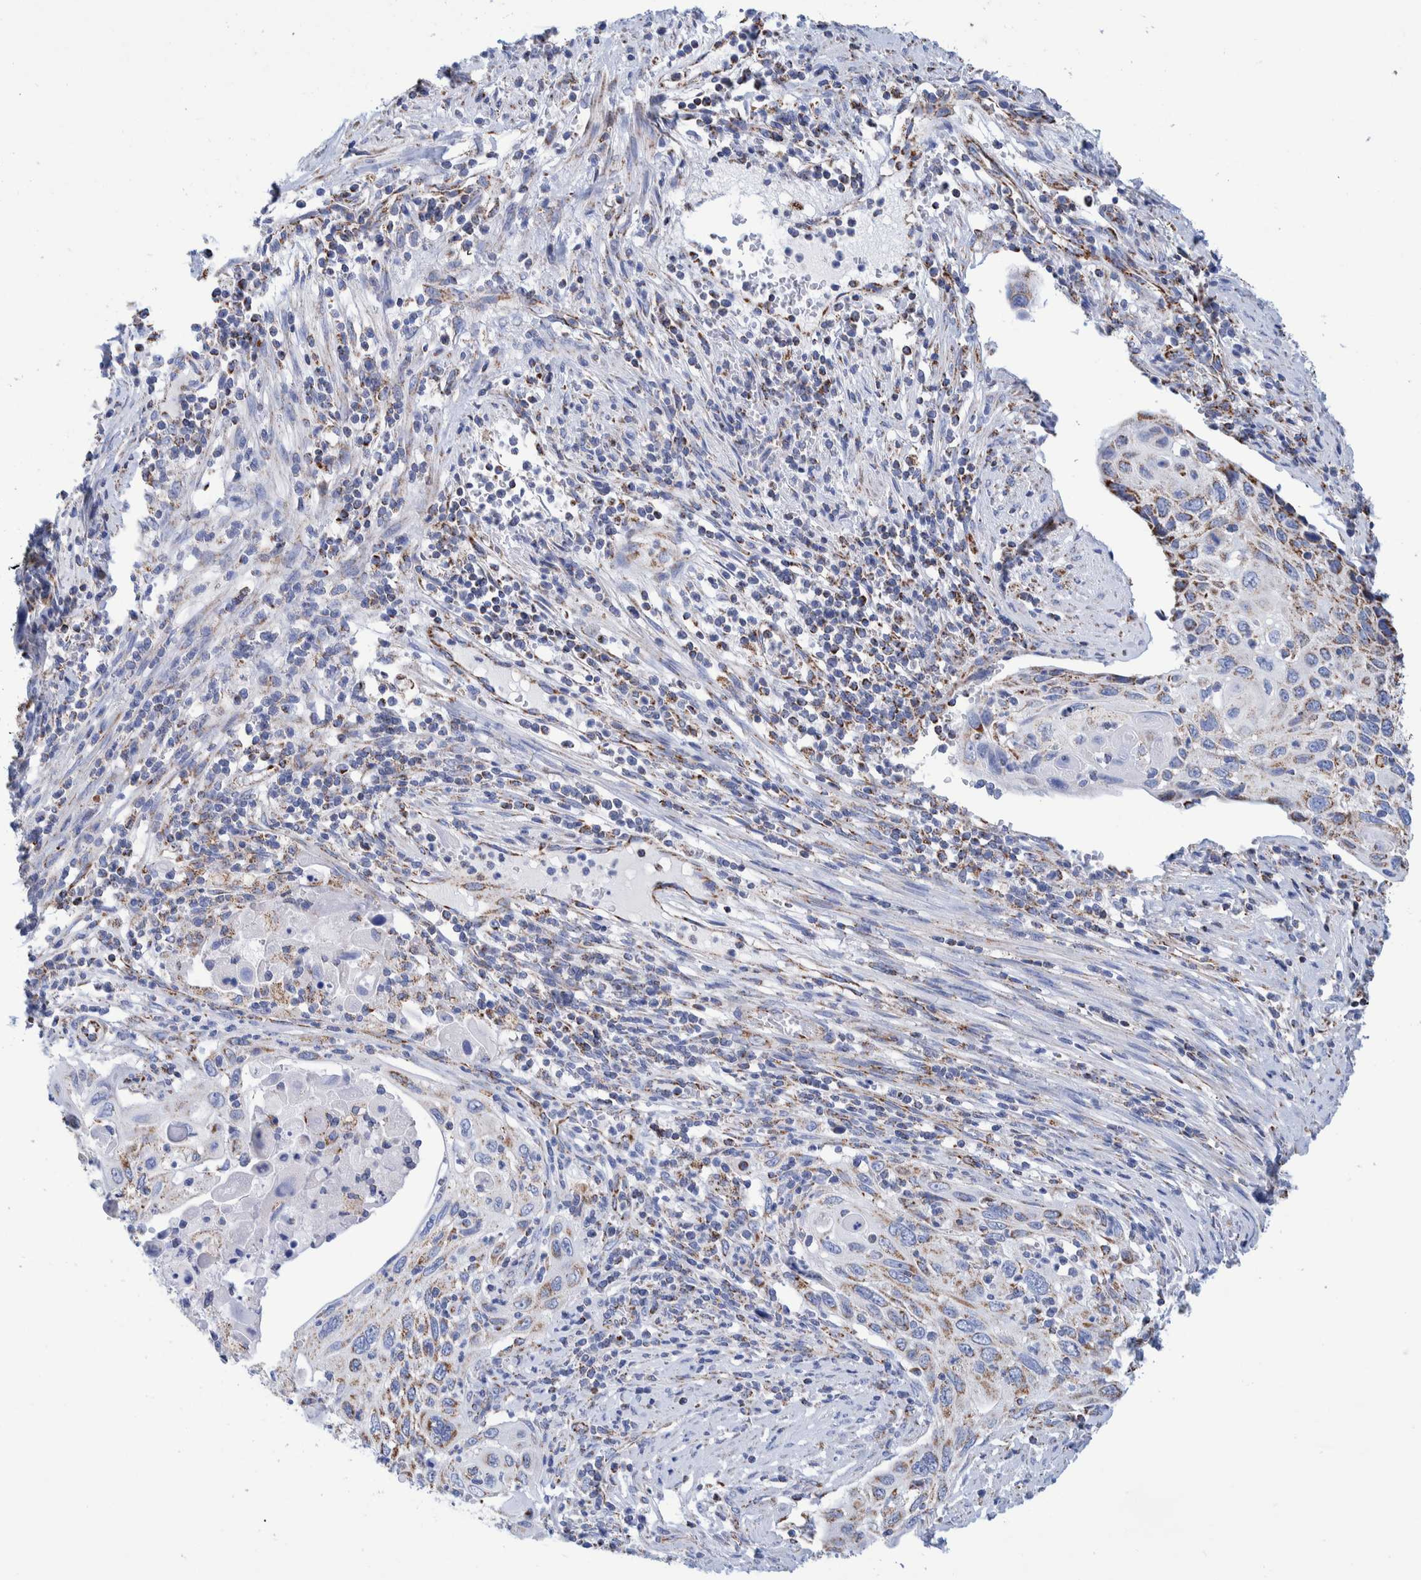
{"staining": {"intensity": "weak", "quantity": "25%-75%", "location": "cytoplasmic/membranous"}, "tissue": "cervical cancer", "cell_type": "Tumor cells", "image_type": "cancer", "snomed": [{"axis": "morphology", "description": "Squamous cell carcinoma, NOS"}, {"axis": "topography", "description": "Cervix"}], "caption": "Cervical cancer (squamous cell carcinoma) was stained to show a protein in brown. There is low levels of weak cytoplasmic/membranous positivity in about 25%-75% of tumor cells. (Brightfield microscopy of DAB IHC at high magnification).", "gene": "DECR1", "patient": {"sex": "female", "age": 70}}